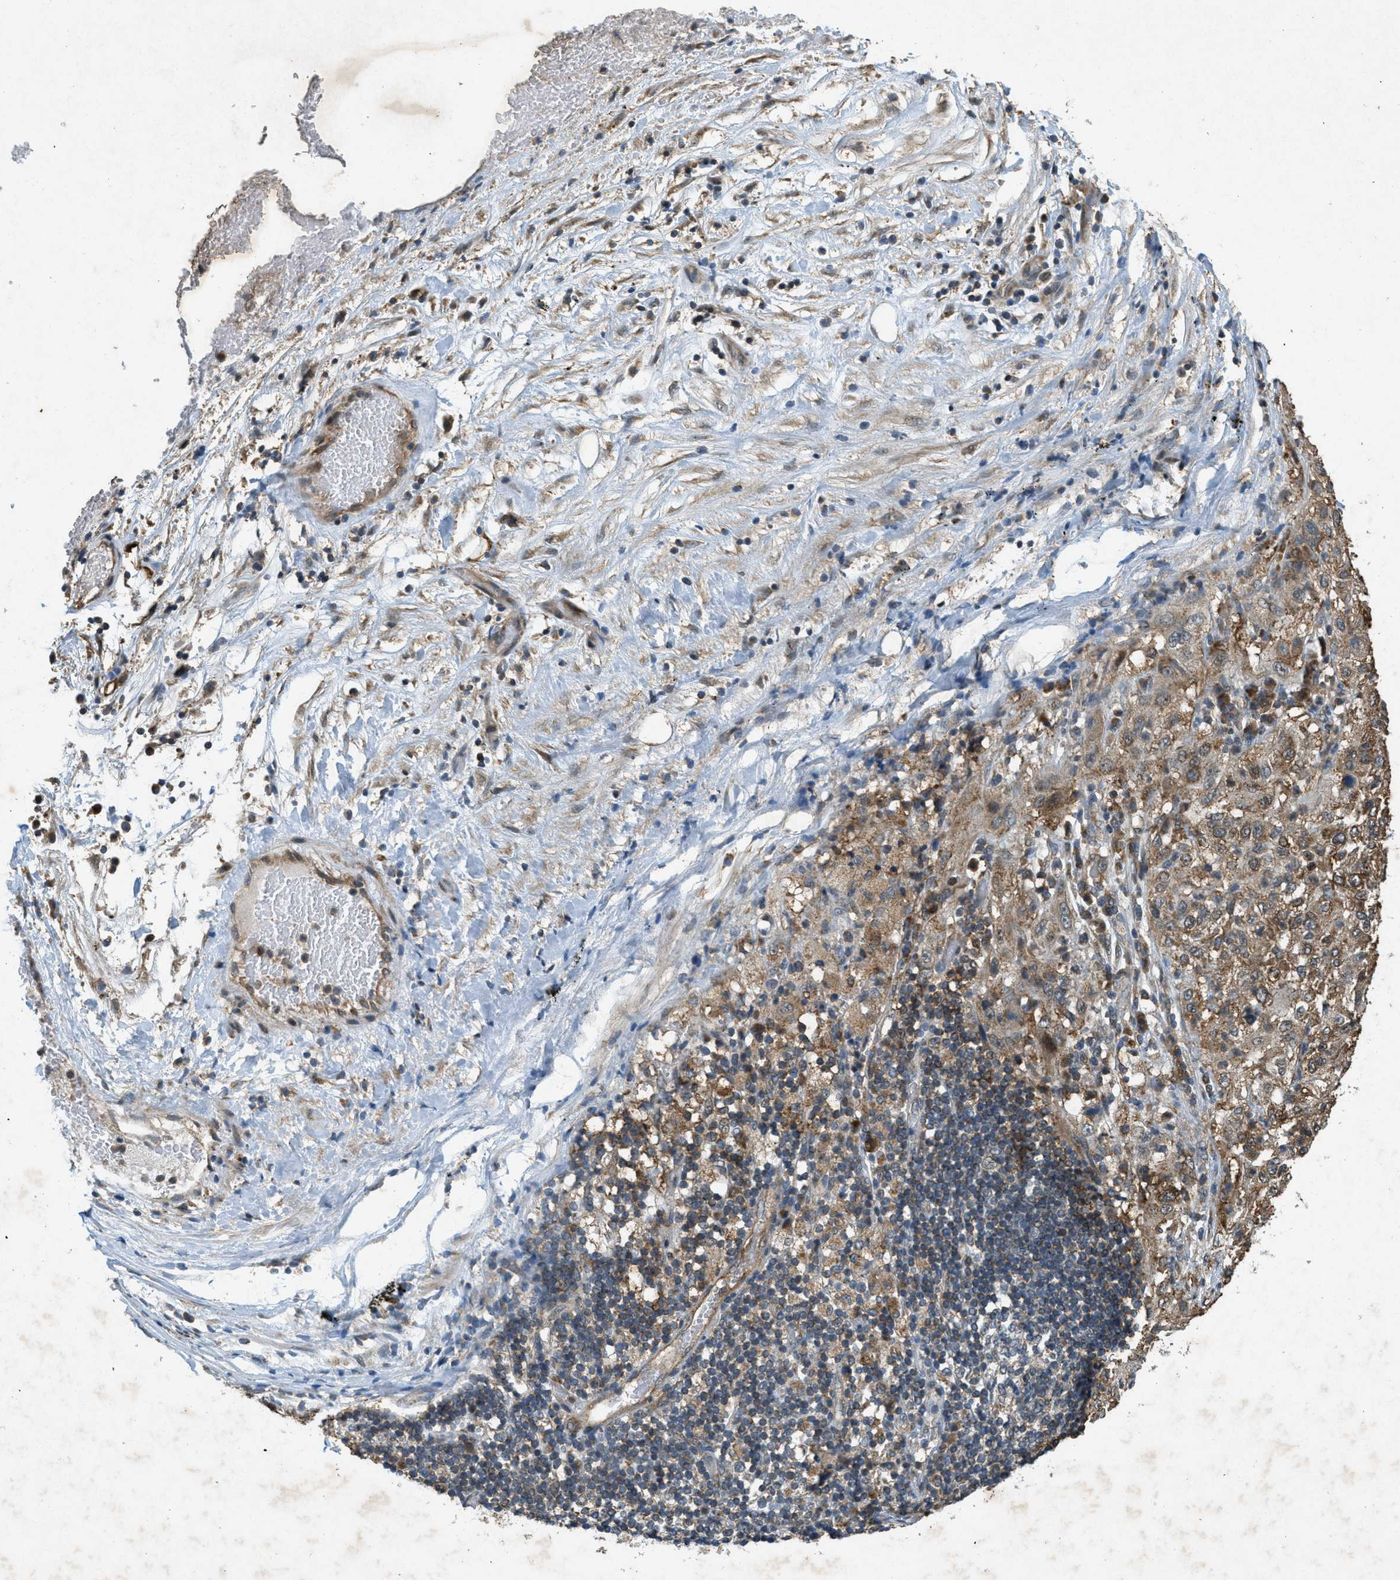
{"staining": {"intensity": "moderate", "quantity": ">75%", "location": "cytoplasmic/membranous"}, "tissue": "lung cancer", "cell_type": "Tumor cells", "image_type": "cancer", "snomed": [{"axis": "morphology", "description": "Inflammation, NOS"}, {"axis": "morphology", "description": "Squamous cell carcinoma, NOS"}, {"axis": "topography", "description": "Lymph node"}, {"axis": "topography", "description": "Soft tissue"}, {"axis": "topography", "description": "Lung"}], "caption": "This photomicrograph demonstrates squamous cell carcinoma (lung) stained with IHC to label a protein in brown. The cytoplasmic/membranous of tumor cells show moderate positivity for the protein. Nuclei are counter-stained blue.", "gene": "PPP1R15A", "patient": {"sex": "male", "age": 66}}